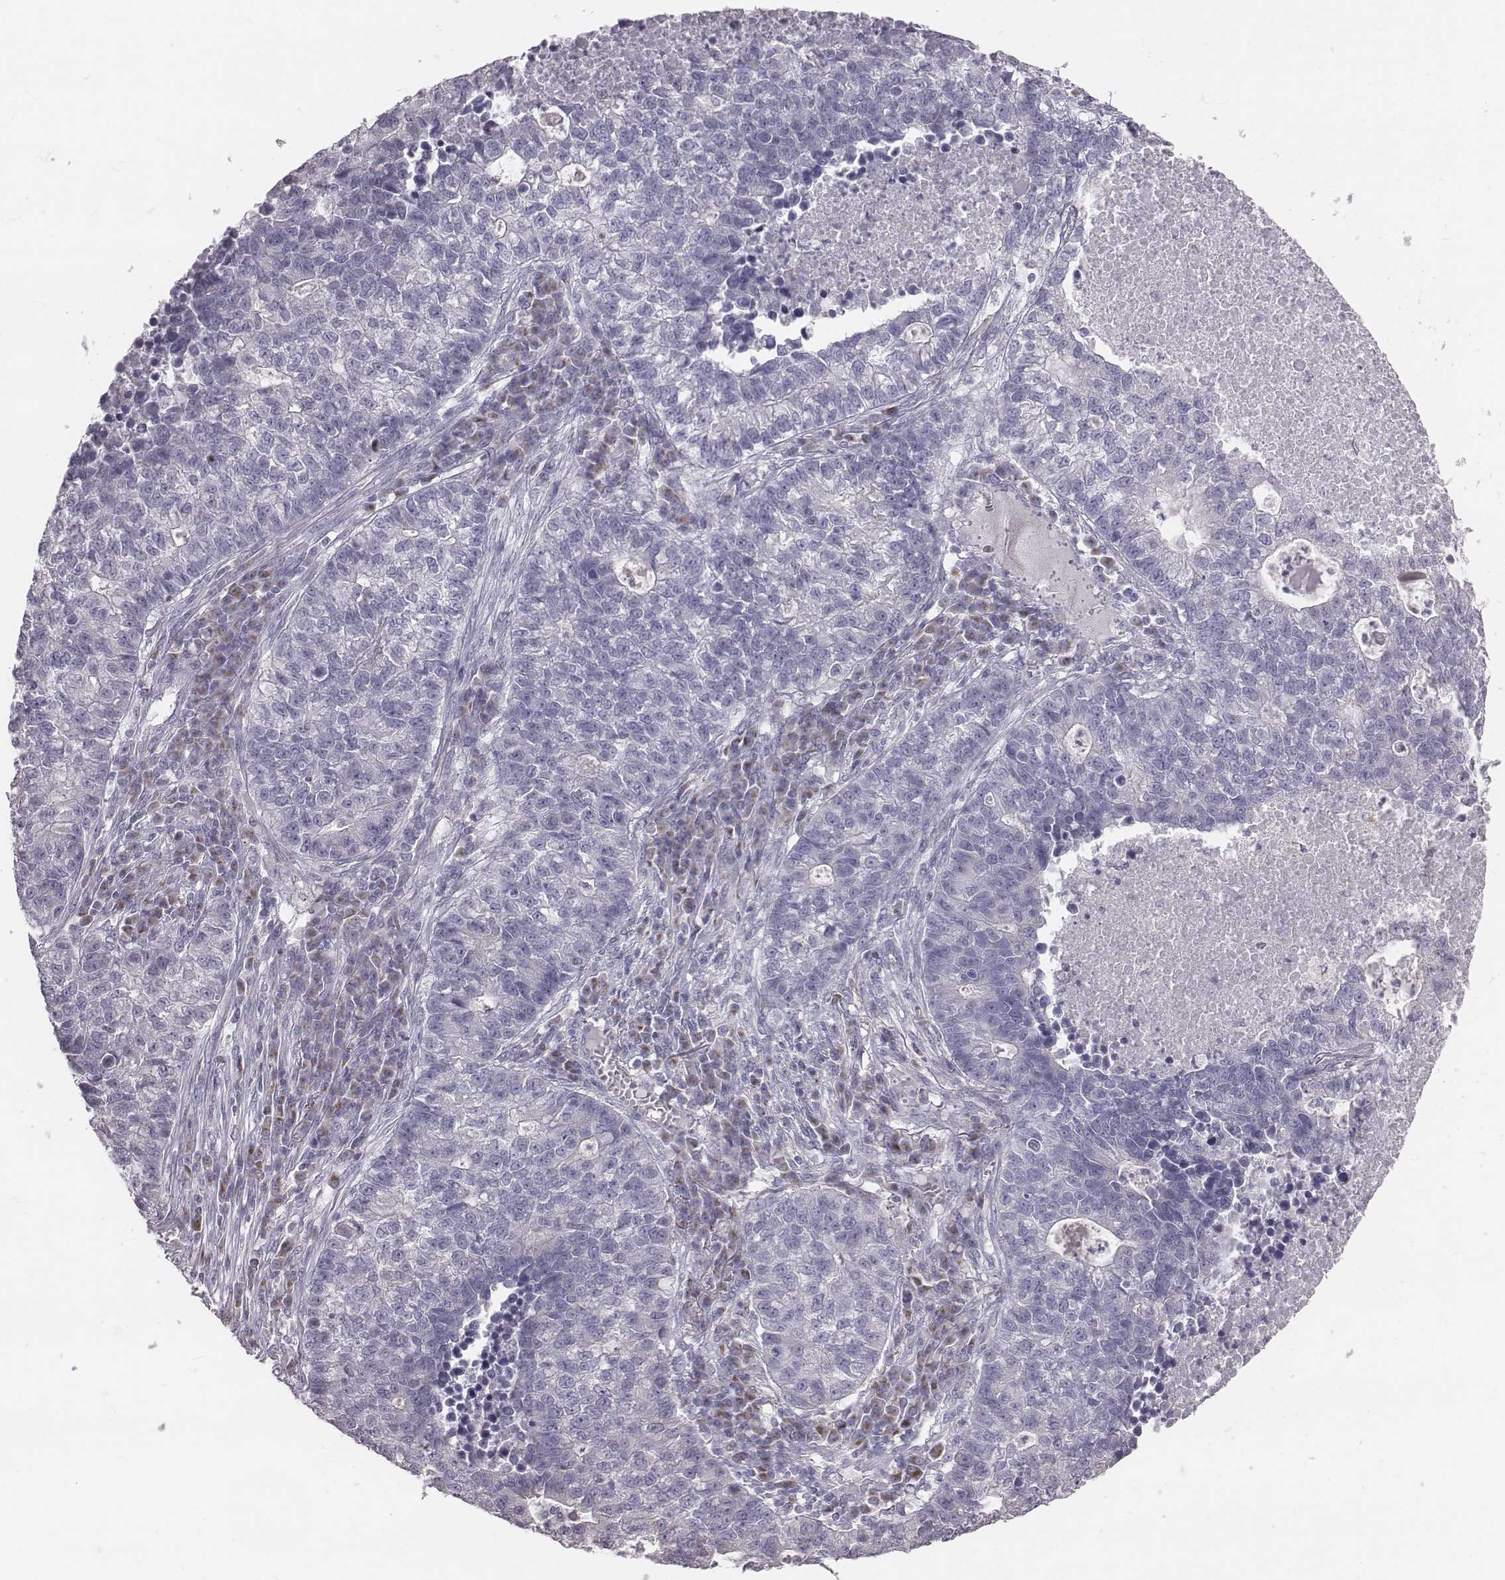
{"staining": {"intensity": "negative", "quantity": "none", "location": "none"}, "tissue": "lung cancer", "cell_type": "Tumor cells", "image_type": "cancer", "snomed": [{"axis": "morphology", "description": "Adenocarcinoma, NOS"}, {"axis": "topography", "description": "Lung"}], "caption": "A high-resolution image shows IHC staining of lung cancer (adenocarcinoma), which exhibits no significant staining in tumor cells.", "gene": "C6orf58", "patient": {"sex": "male", "age": 57}}